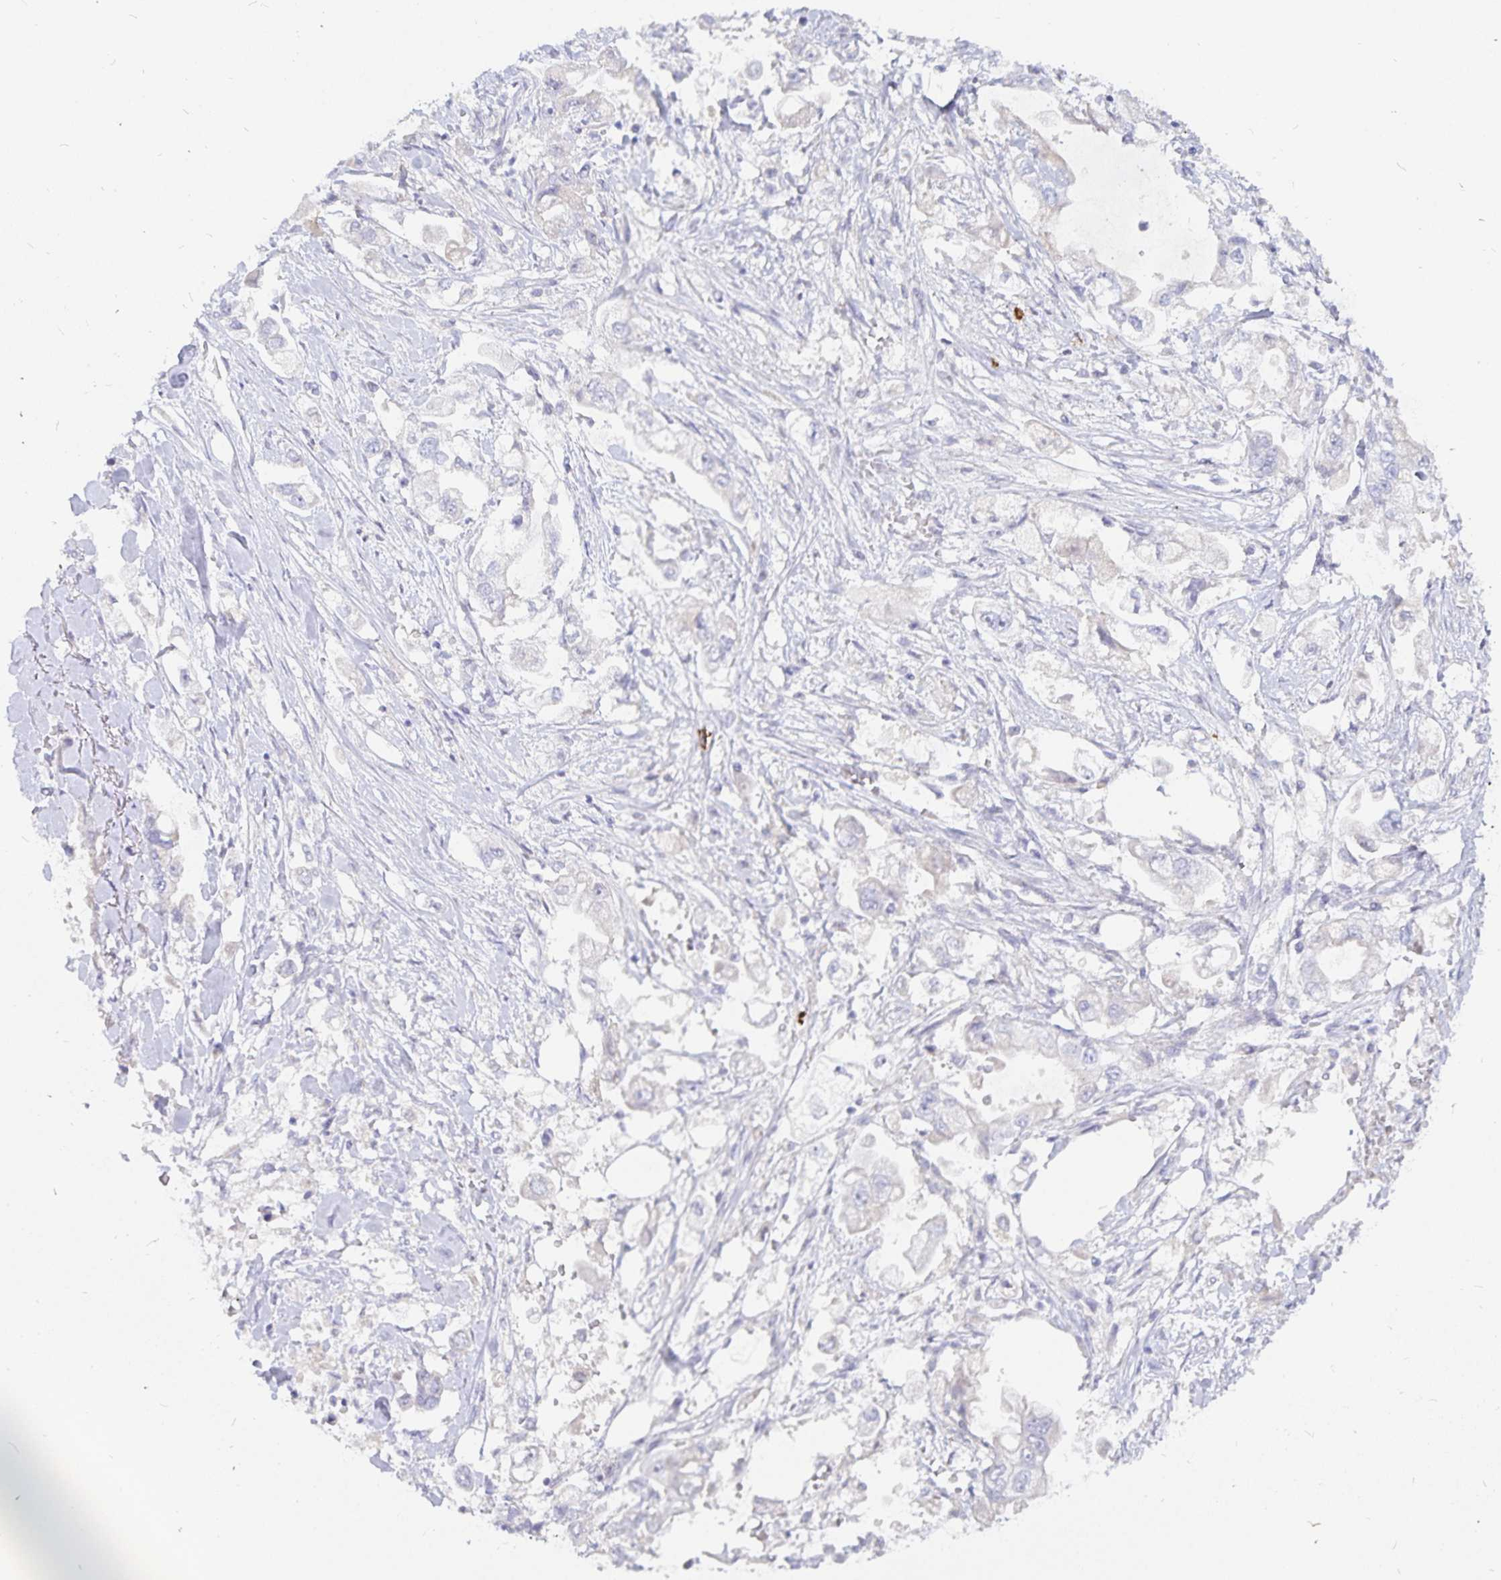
{"staining": {"intensity": "negative", "quantity": "none", "location": "none"}, "tissue": "stomach cancer", "cell_type": "Tumor cells", "image_type": "cancer", "snomed": [{"axis": "morphology", "description": "Adenocarcinoma, NOS"}, {"axis": "topography", "description": "Stomach"}], "caption": "Stomach cancer (adenocarcinoma) was stained to show a protein in brown. There is no significant staining in tumor cells.", "gene": "PKHD1", "patient": {"sex": "male", "age": 62}}